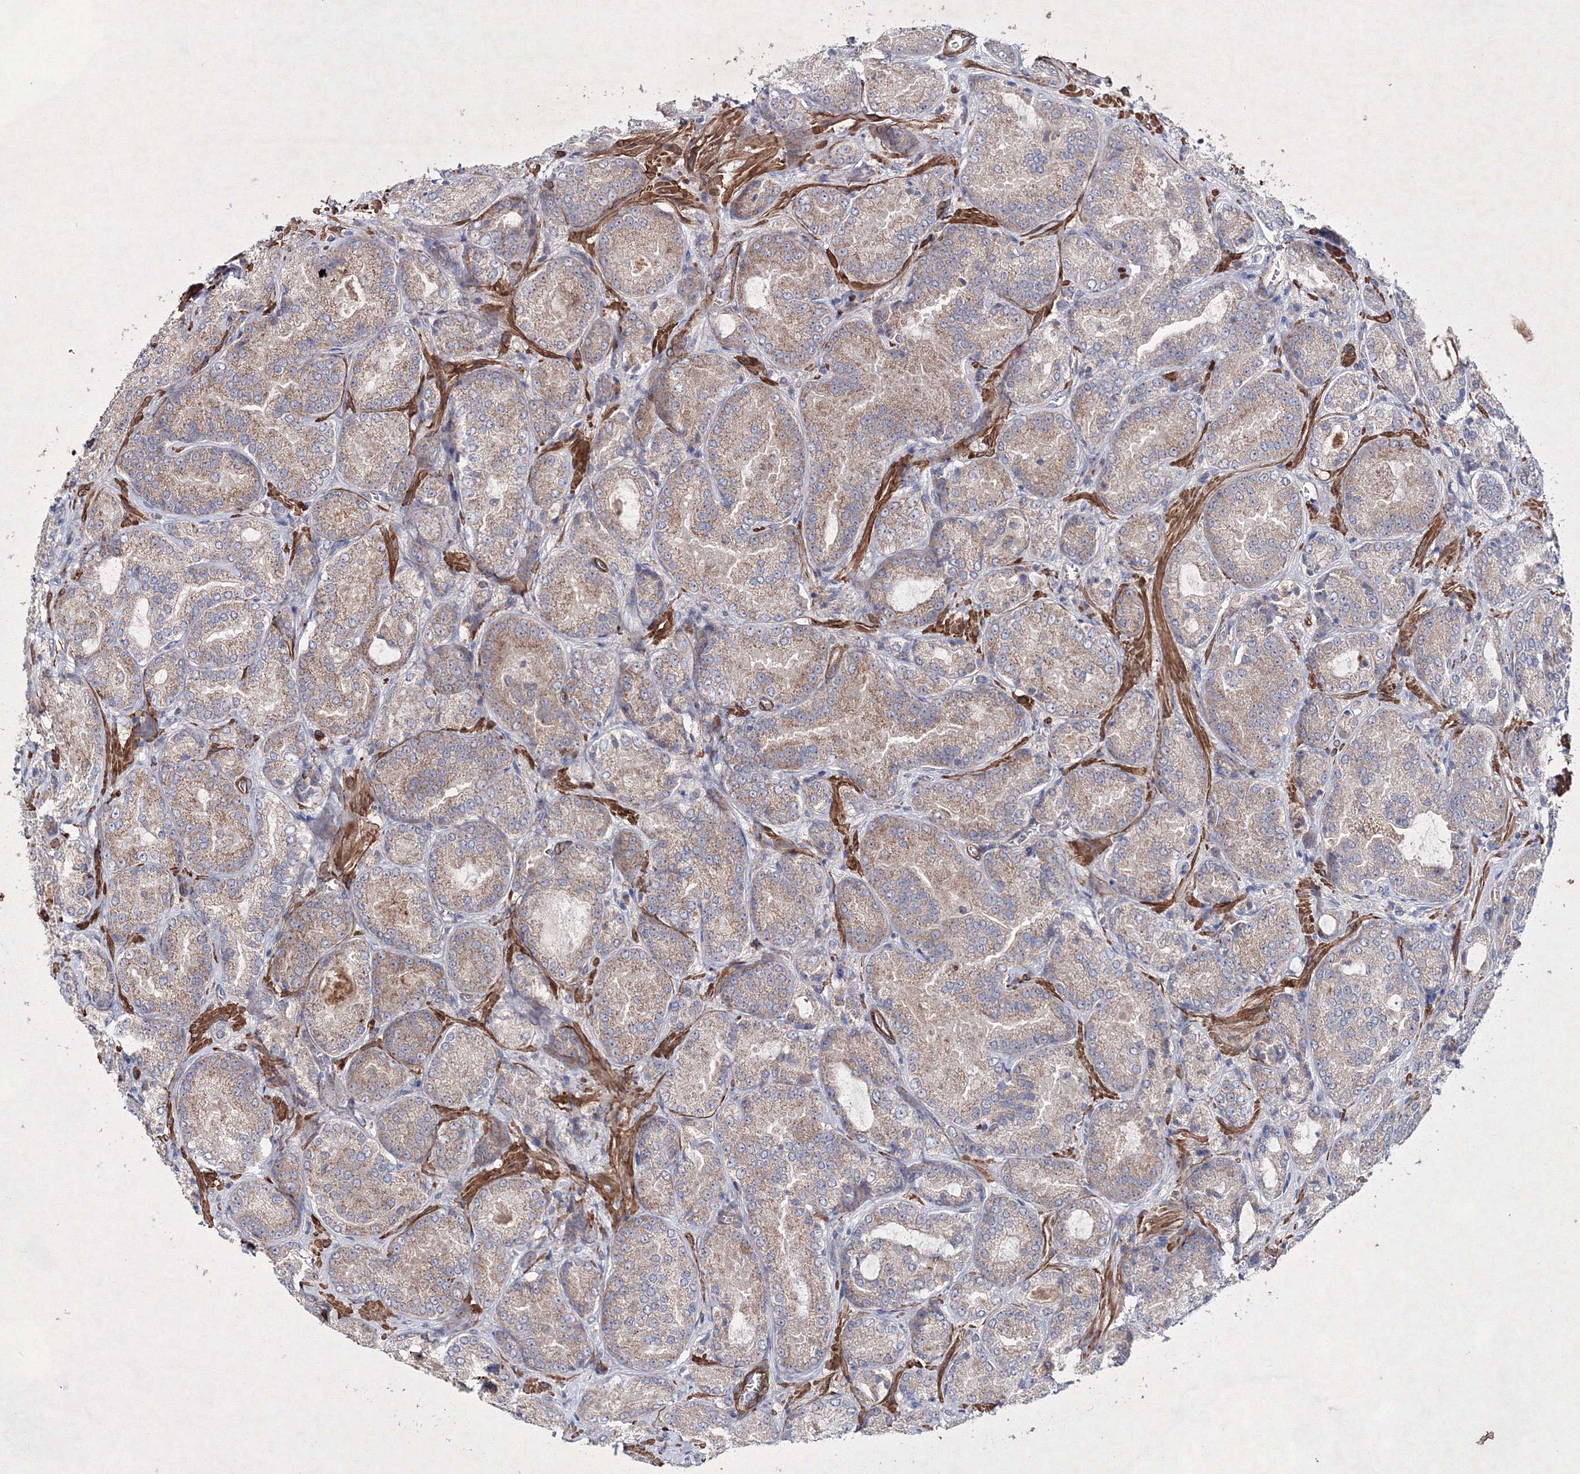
{"staining": {"intensity": "moderate", "quantity": "25%-75%", "location": "cytoplasmic/membranous"}, "tissue": "prostate cancer", "cell_type": "Tumor cells", "image_type": "cancer", "snomed": [{"axis": "morphology", "description": "Adenocarcinoma, Low grade"}, {"axis": "topography", "description": "Prostate"}], "caption": "Approximately 25%-75% of tumor cells in human prostate low-grade adenocarcinoma display moderate cytoplasmic/membranous protein staining as visualized by brown immunohistochemical staining.", "gene": "GFM1", "patient": {"sex": "male", "age": 74}}